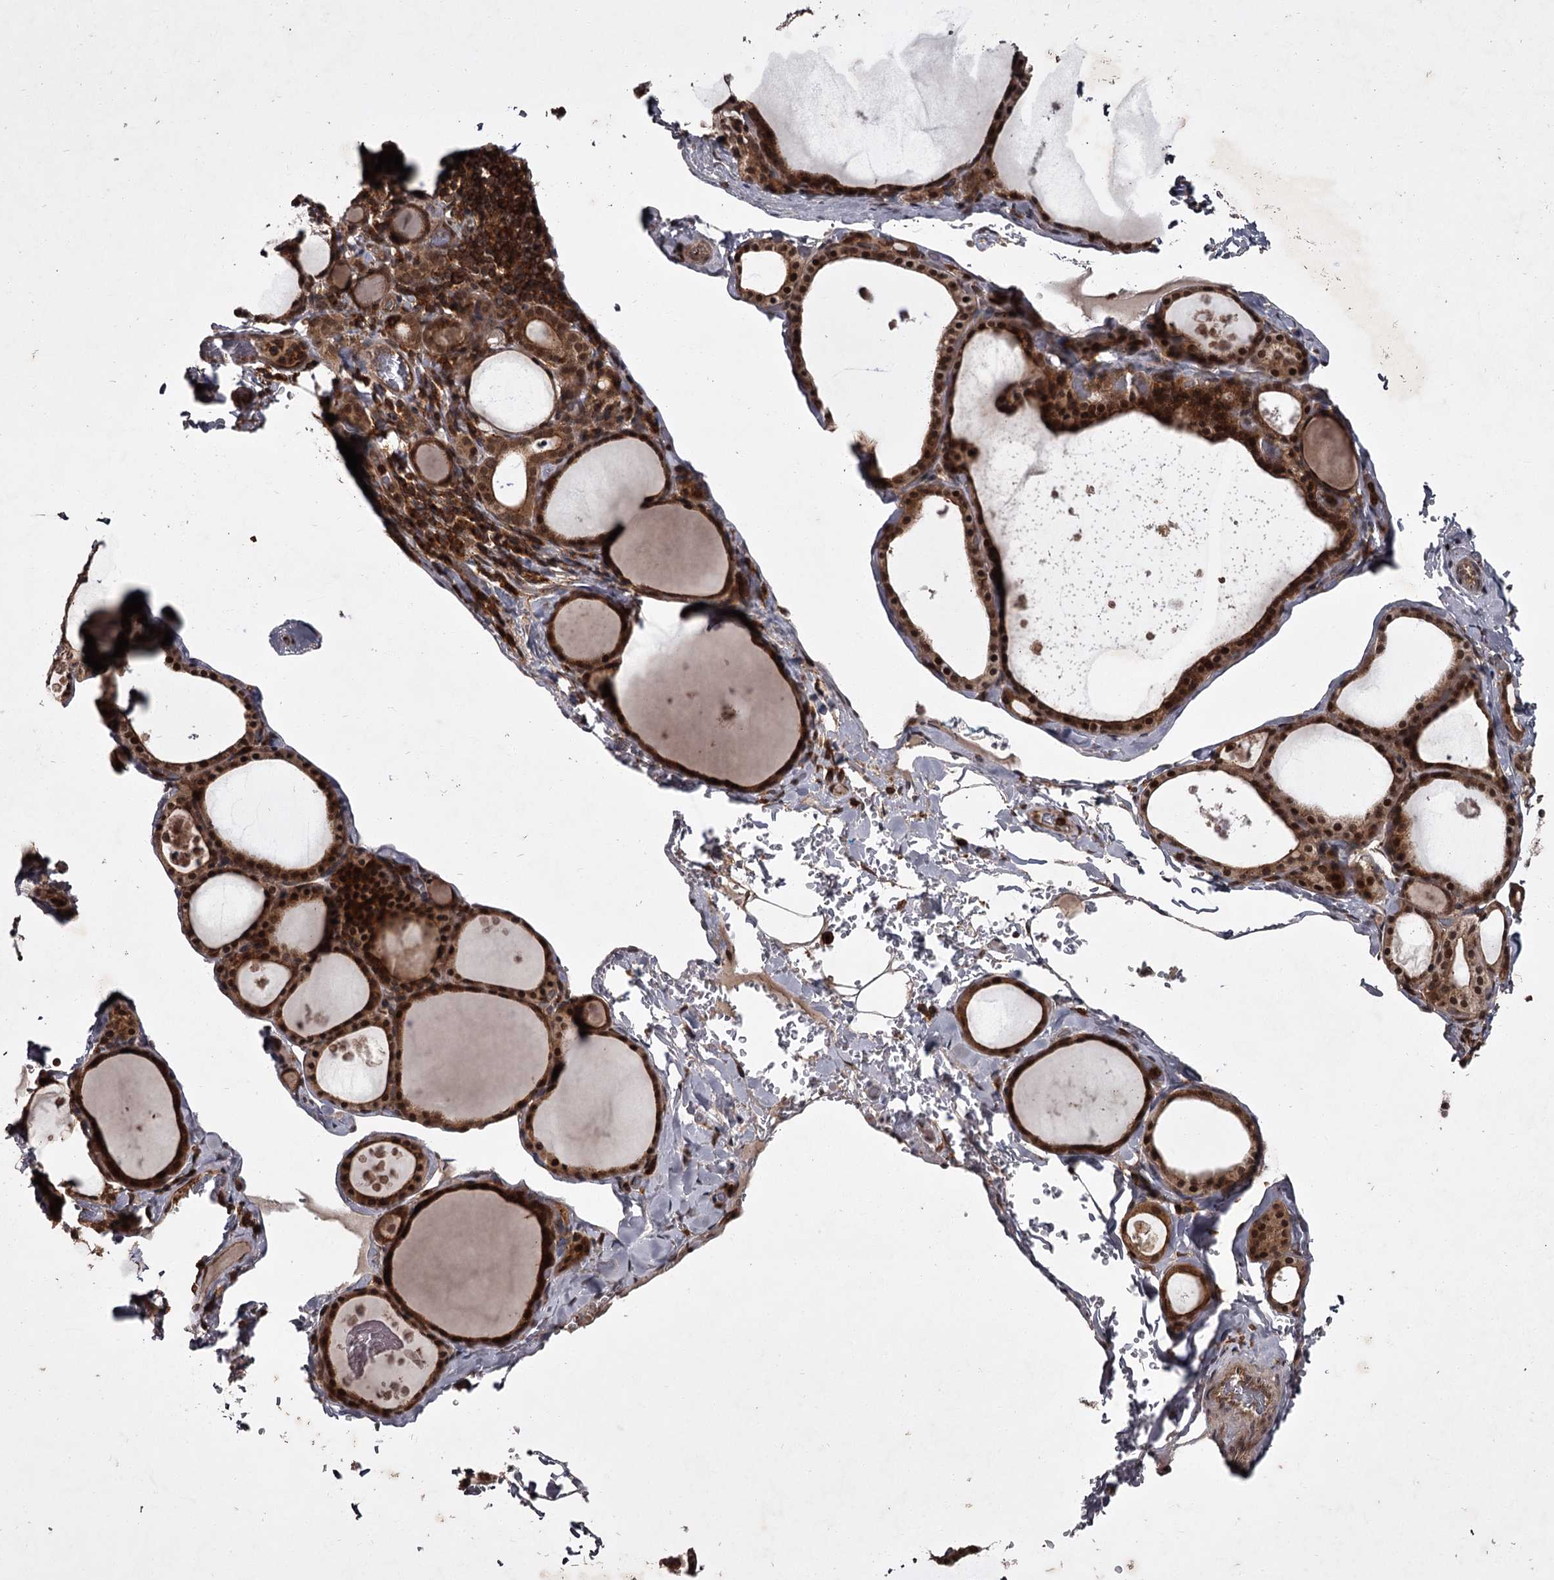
{"staining": {"intensity": "strong", "quantity": ">75%", "location": "cytoplasmic/membranous,nuclear"}, "tissue": "thyroid gland", "cell_type": "Glandular cells", "image_type": "normal", "snomed": [{"axis": "morphology", "description": "Normal tissue, NOS"}, {"axis": "topography", "description": "Thyroid gland"}], "caption": "Immunohistochemistry staining of unremarkable thyroid gland, which displays high levels of strong cytoplasmic/membranous,nuclear expression in about >75% of glandular cells indicating strong cytoplasmic/membranous,nuclear protein expression. The staining was performed using DAB (3,3'-diaminobenzidine) (brown) for protein detection and nuclei were counterstained in hematoxylin (blue).", "gene": "TBC1D23", "patient": {"sex": "male", "age": 56}}